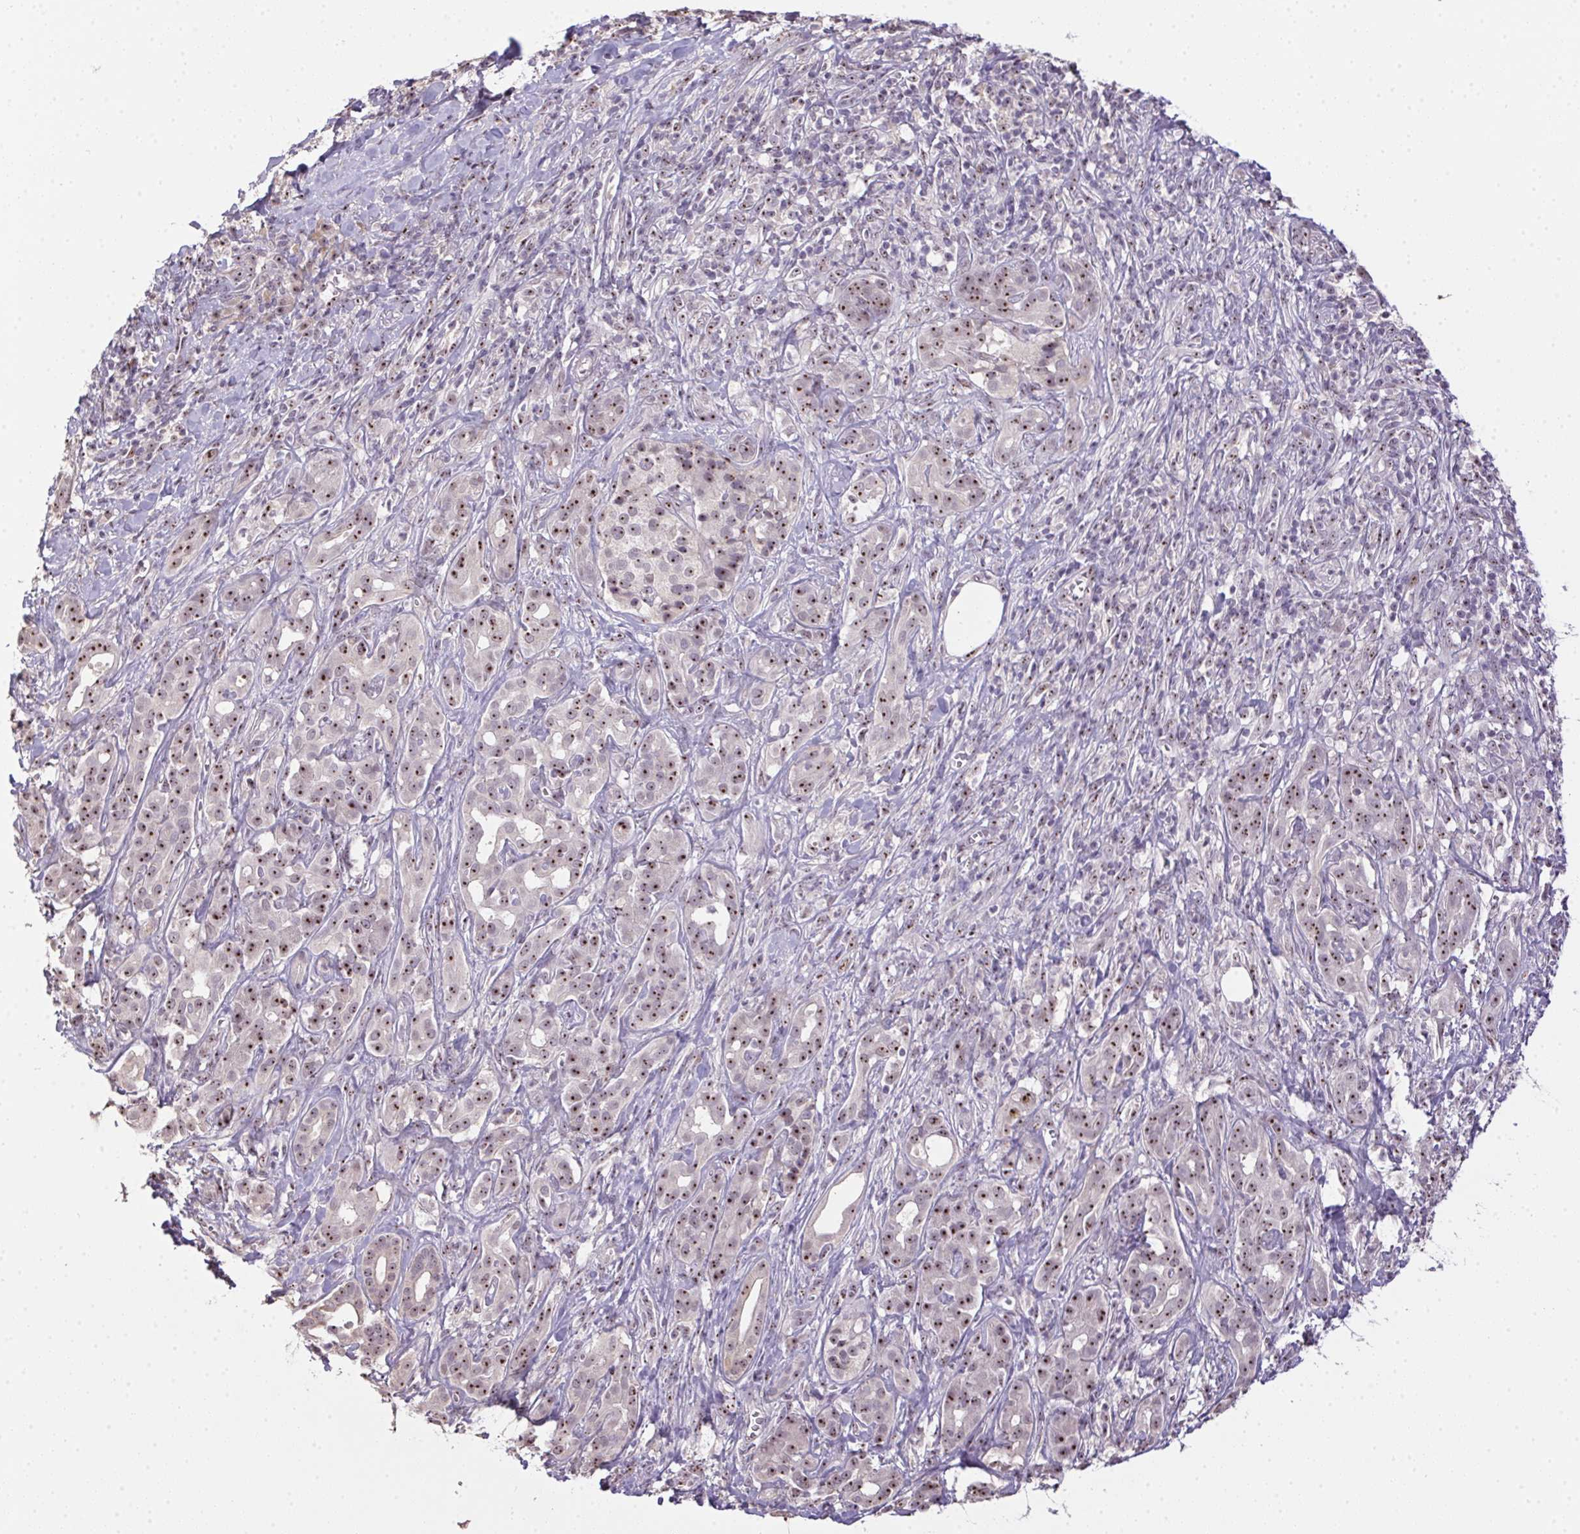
{"staining": {"intensity": "moderate", "quantity": ">75%", "location": "nuclear"}, "tissue": "pancreatic cancer", "cell_type": "Tumor cells", "image_type": "cancer", "snomed": [{"axis": "morphology", "description": "Adenocarcinoma, NOS"}, {"axis": "topography", "description": "Pancreas"}], "caption": "Pancreatic cancer (adenocarcinoma) stained with a brown dye shows moderate nuclear positive positivity in approximately >75% of tumor cells.", "gene": "BATF2", "patient": {"sex": "male", "age": 61}}